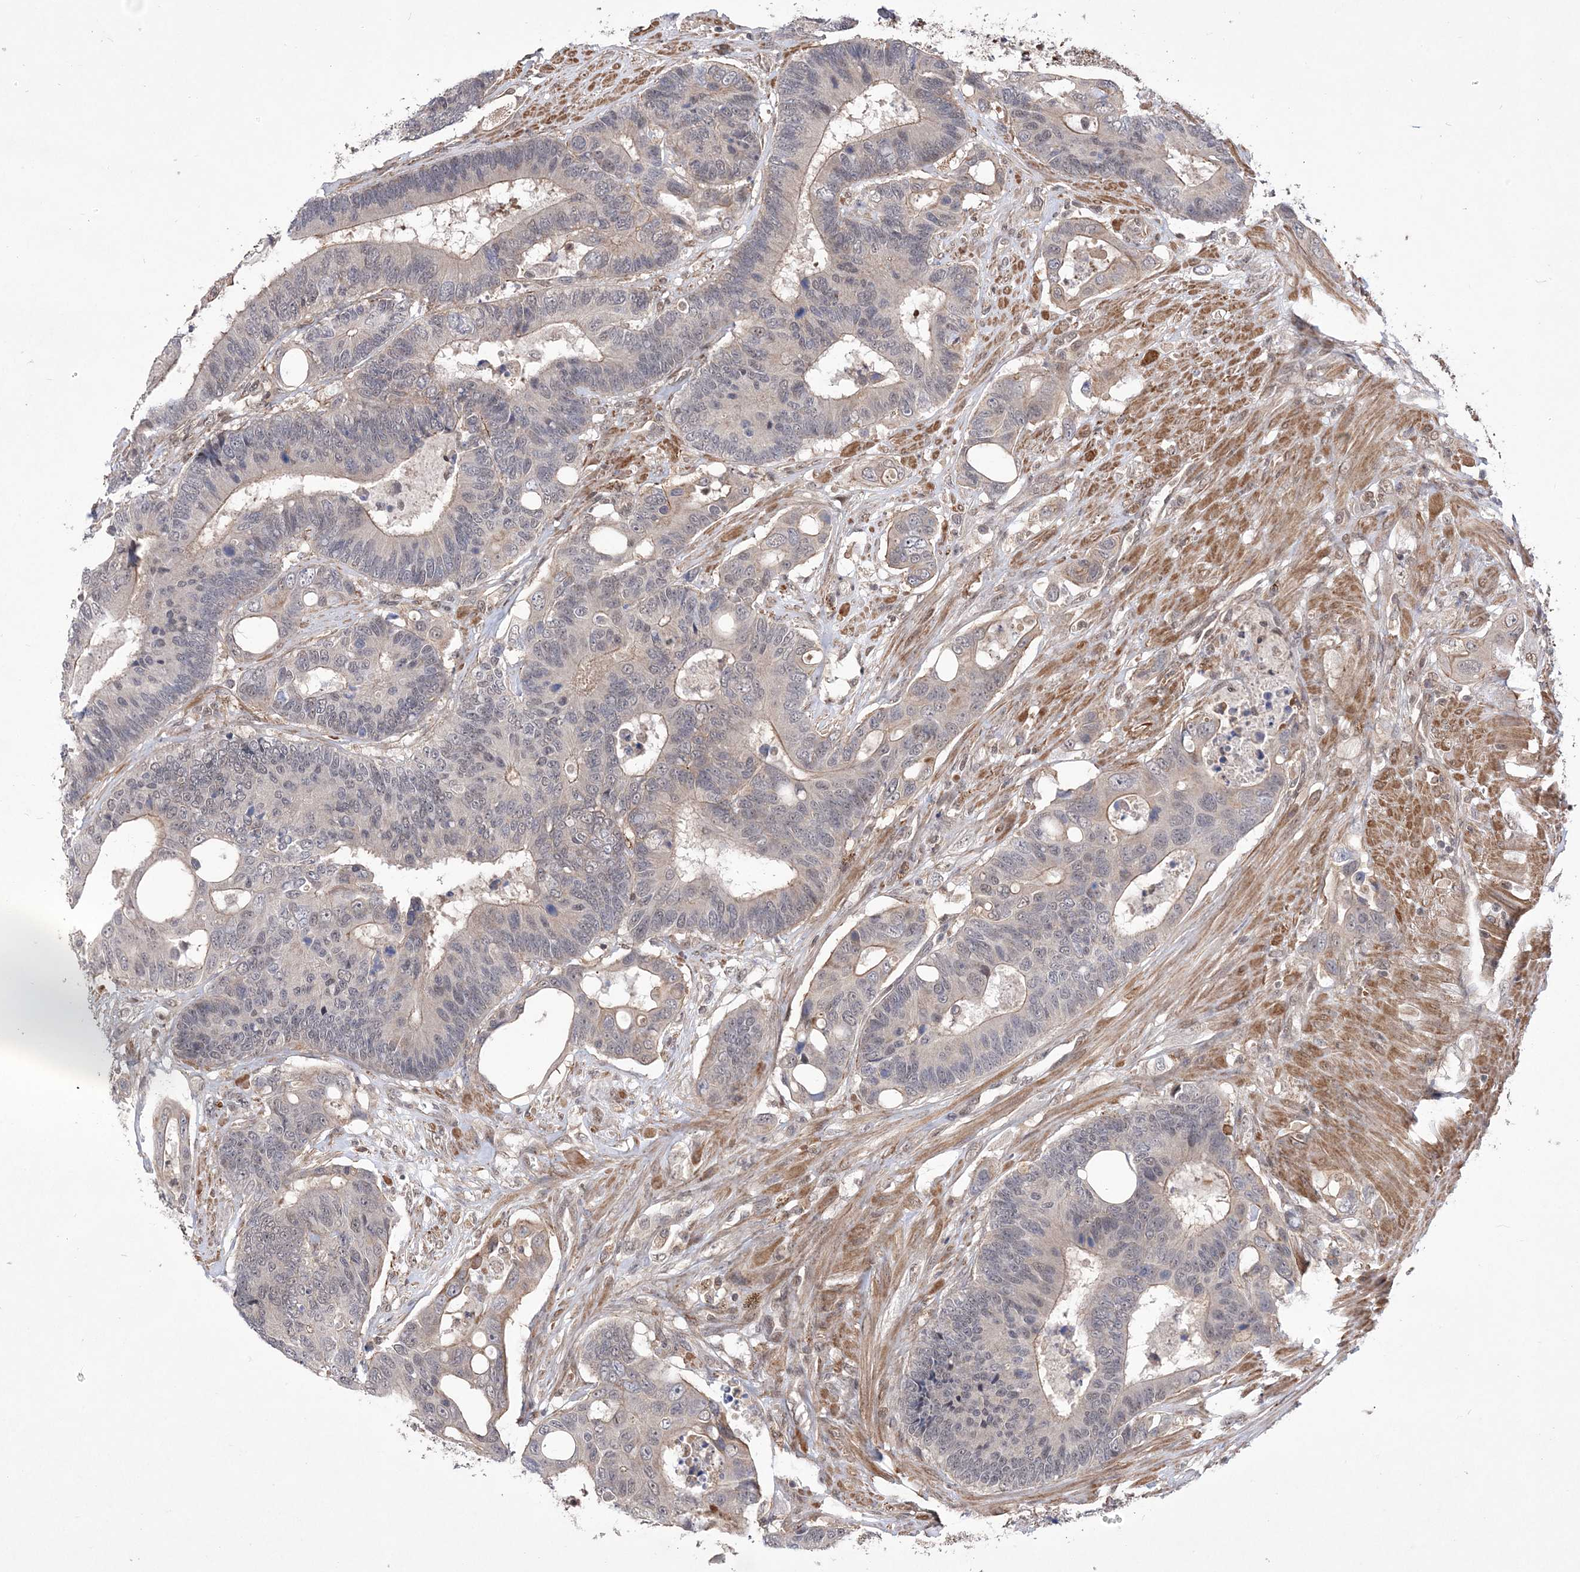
{"staining": {"intensity": "weak", "quantity": "<25%", "location": "cytoplasmic/membranous"}, "tissue": "colorectal cancer", "cell_type": "Tumor cells", "image_type": "cancer", "snomed": [{"axis": "morphology", "description": "Adenocarcinoma, NOS"}, {"axis": "topography", "description": "Rectum"}], "caption": "Immunohistochemical staining of adenocarcinoma (colorectal) displays no significant staining in tumor cells.", "gene": "BOD1L1", "patient": {"sex": "male", "age": 55}}